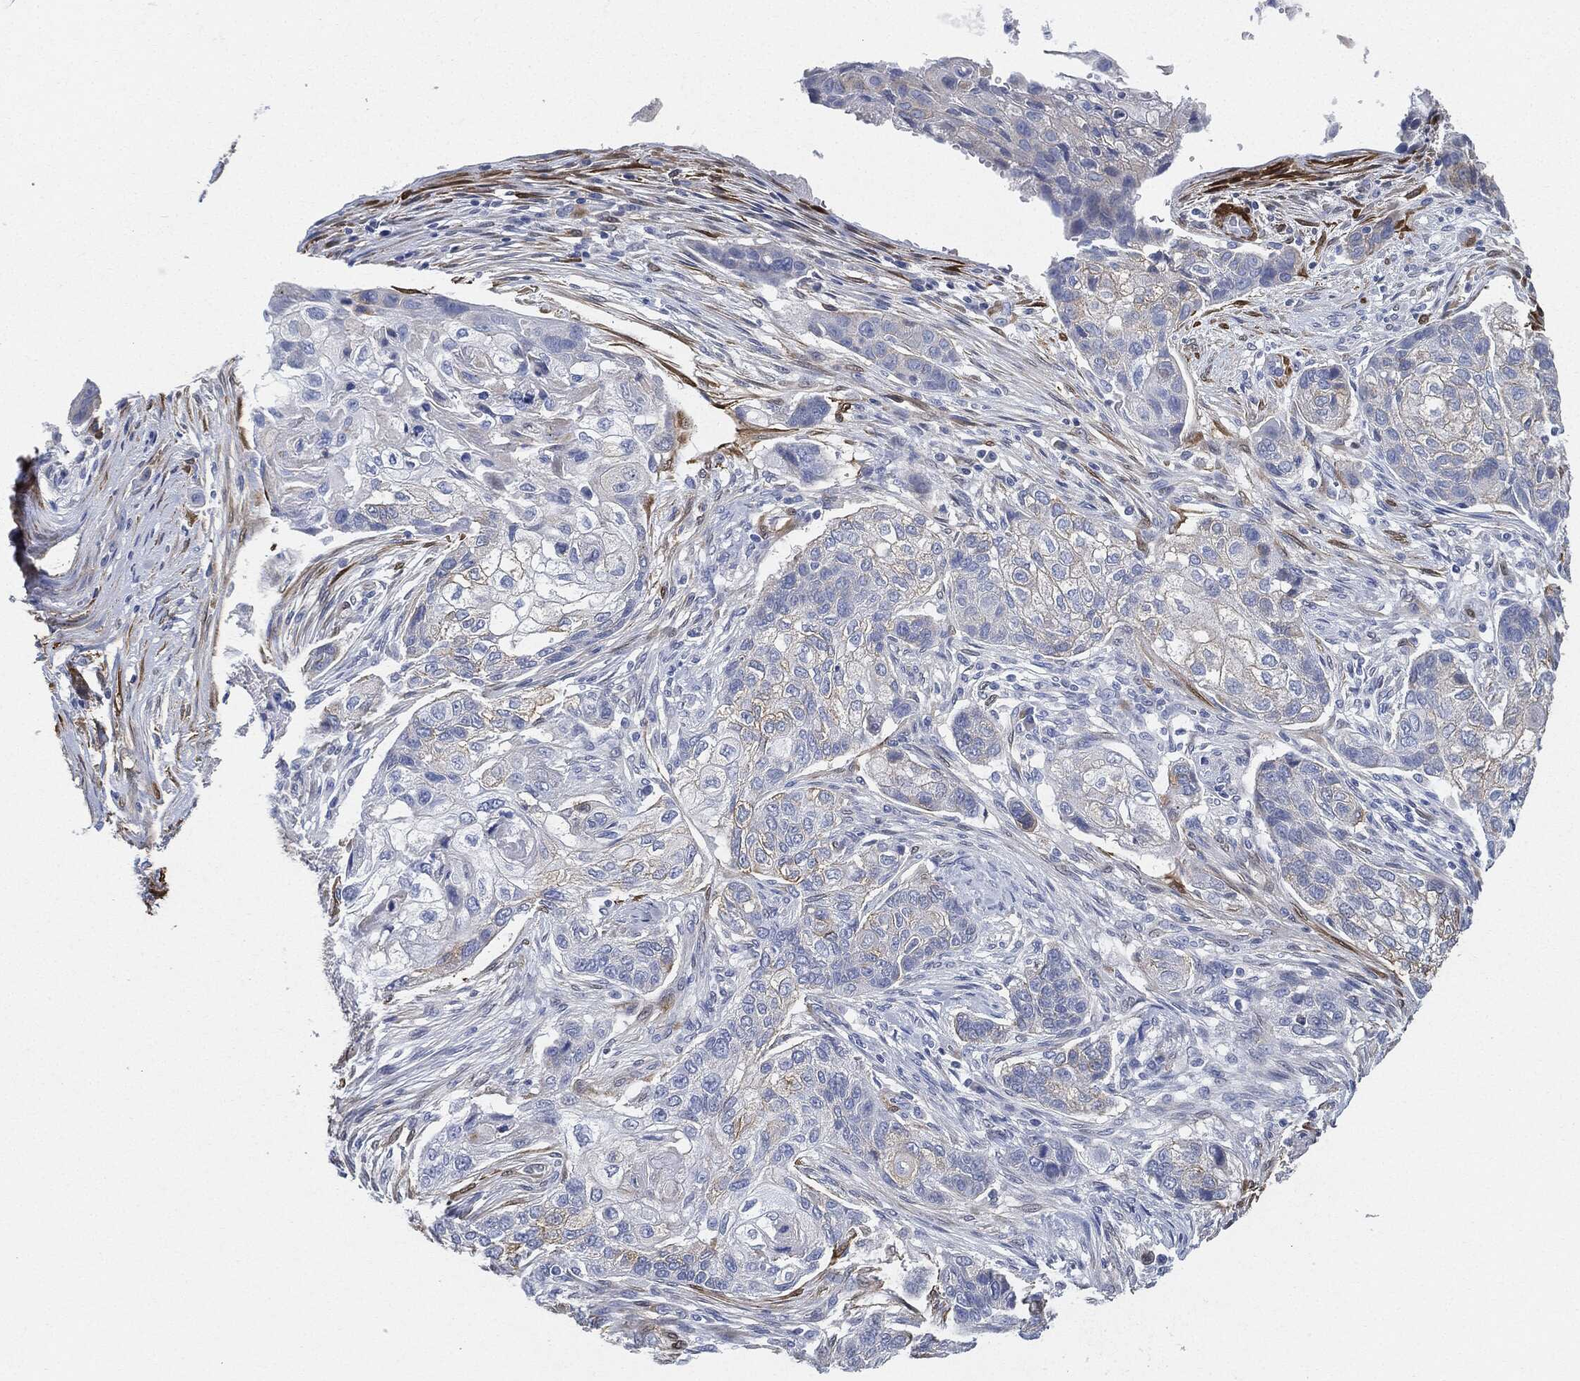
{"staining": {"intensity": "weak", "quantity": "<25%", "location": "cytoplasmic/membranous"}, "tissue": "lung cancer", "cell_type": "Tumor cells", "image_type": "cancer", "snomed": [{"axis": "morphology", "description": "Normal tissue, NOS"}, {"axis": "morphology", "description": "Squamous cell carcinoma, NOS"}, {"axis": "topography", "description": "Bronchus"}, {"axis": "topography", "description": "Lung"}], "caption": "Micrograph shows no significant protein expression in tumor cells of lung cancer.", "gene": "TAGLN", "patient": {"sex": "male", "age": 69}}